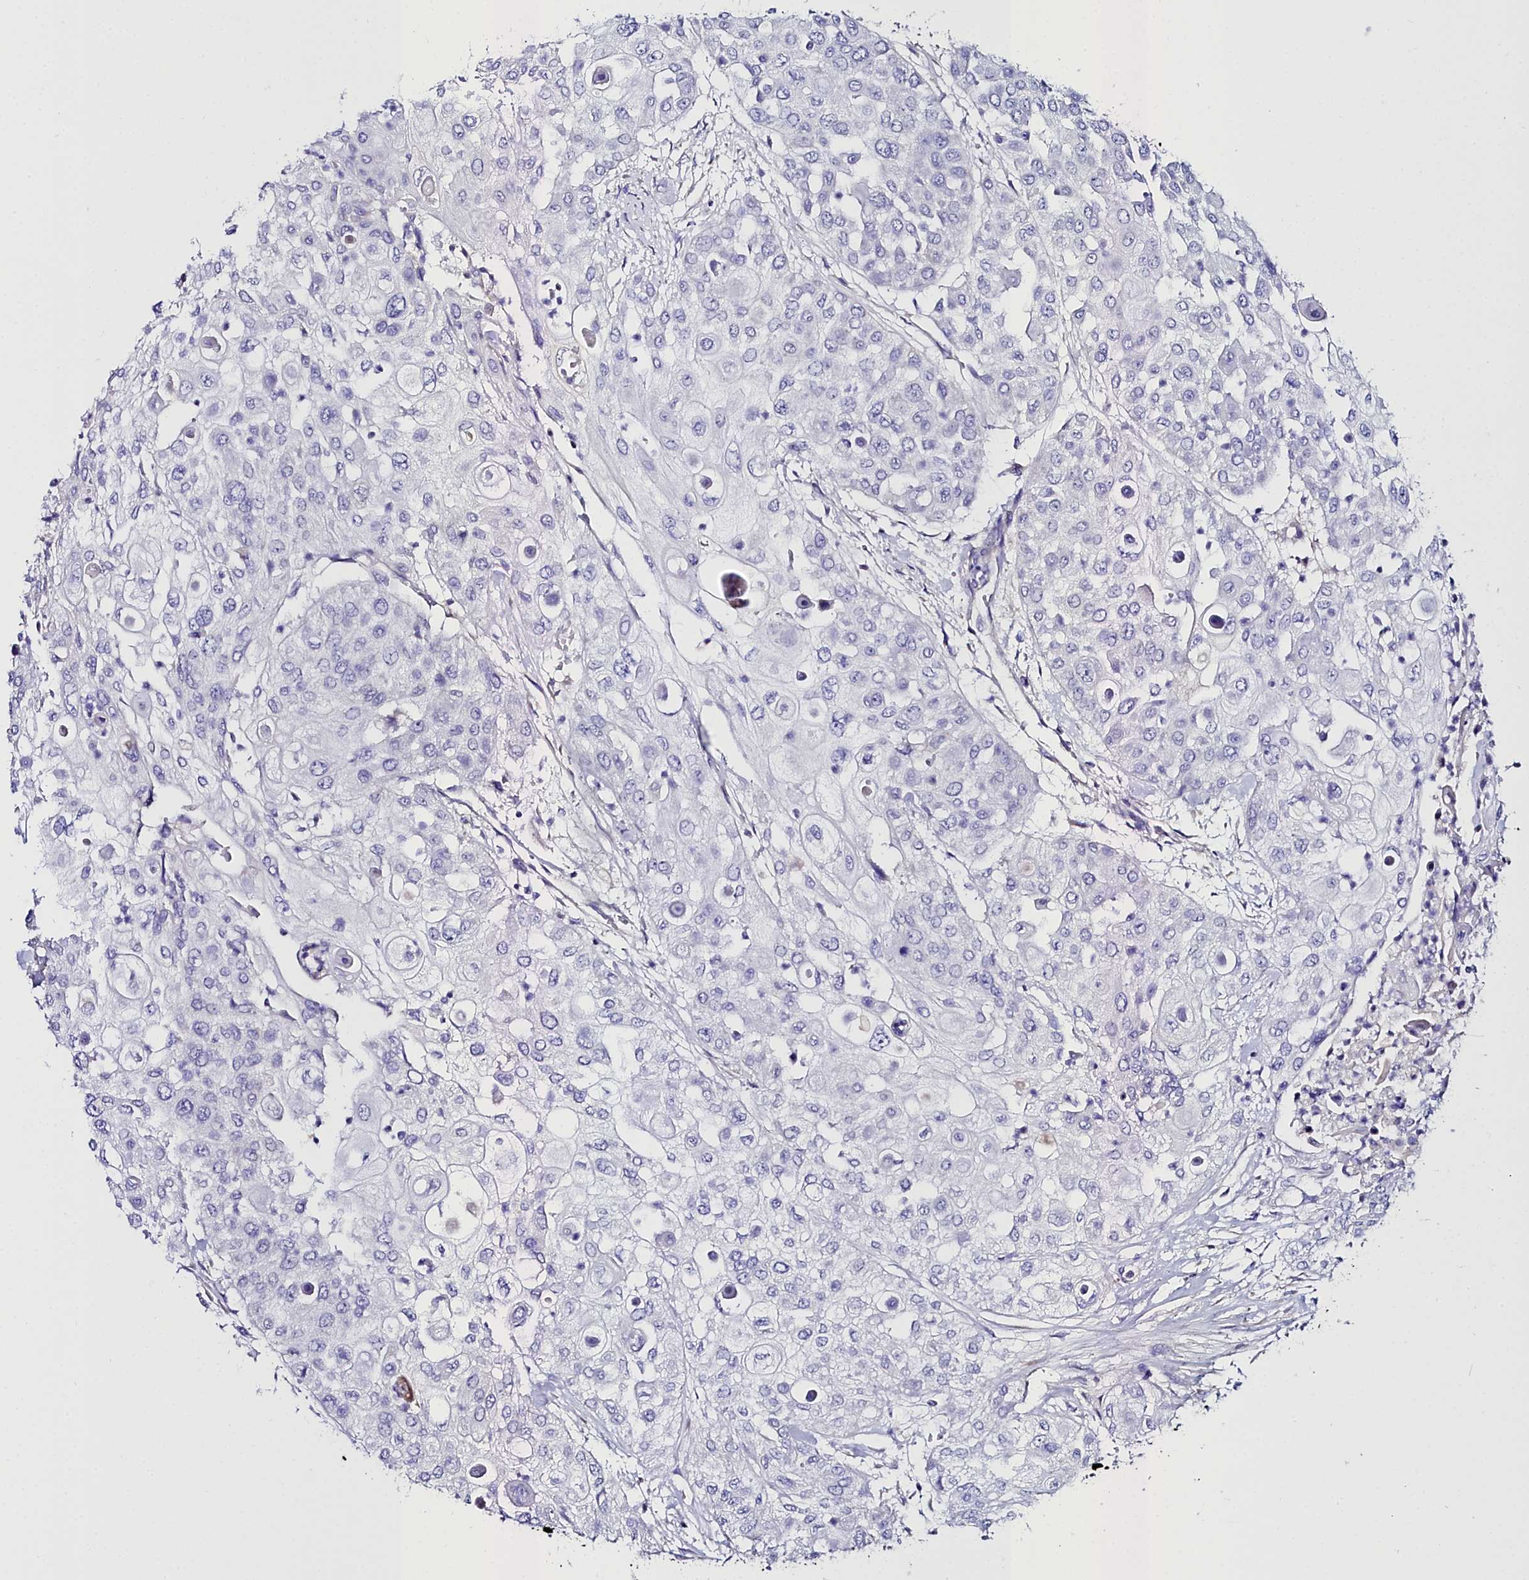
{"staining": {"intensity": "negative", "quantity": "none", "location": "none"}, "tissue": "urothelial cancer", "cell_type": "Tumor cells", "image_type": "cancer", "snomed": [{"axis": "morphology", "description": "Urothelial carcinoma, High grade"}, {"axis": "topography", "description": "Urinary bladder"}], "caption": "An IHC photomicrograph of urothelial carcinoma (high-grade) is shown. There is no staining in tumor cells of urothelial carcinoma (high-grade). Nuclei are stained in blue.", "gene": "SLC49A3", "patient": {"sex": "female", "age": 79}}